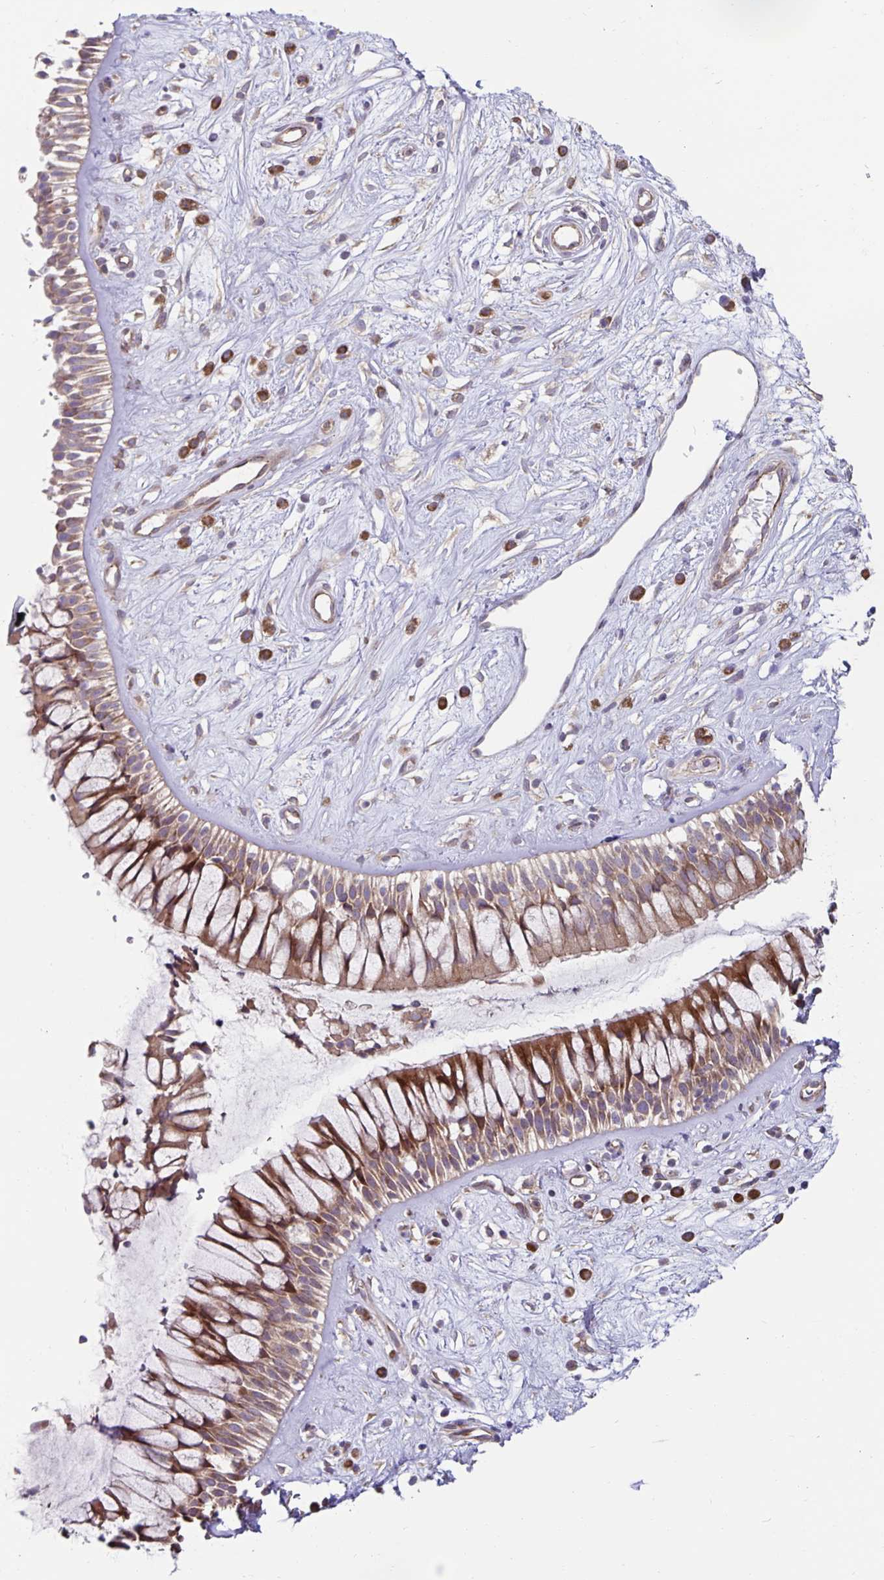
{"staining": {"intensity": "moderate", "quantity": ">75%", "location": "cytoplasmic/membranous"}, "tissue": "nasopharynx", "cell_type": "Respiratory epithelial cells", "image_type": "normal", "snomed": [{"axis": "morphology", "description": "Normal tissue, NOS"}, {"axis": "topography", "description": "Nasopharynx"}], "caption": "Immunohistochemical staining of unremarkable human nasopharynx reveals medium levels of moderate cytoplasmic/membranous staining in approximately >75% of respiratory epithelial cells.", "gene": "SEC62", "patient": {"sex": "male", "age": 32}}